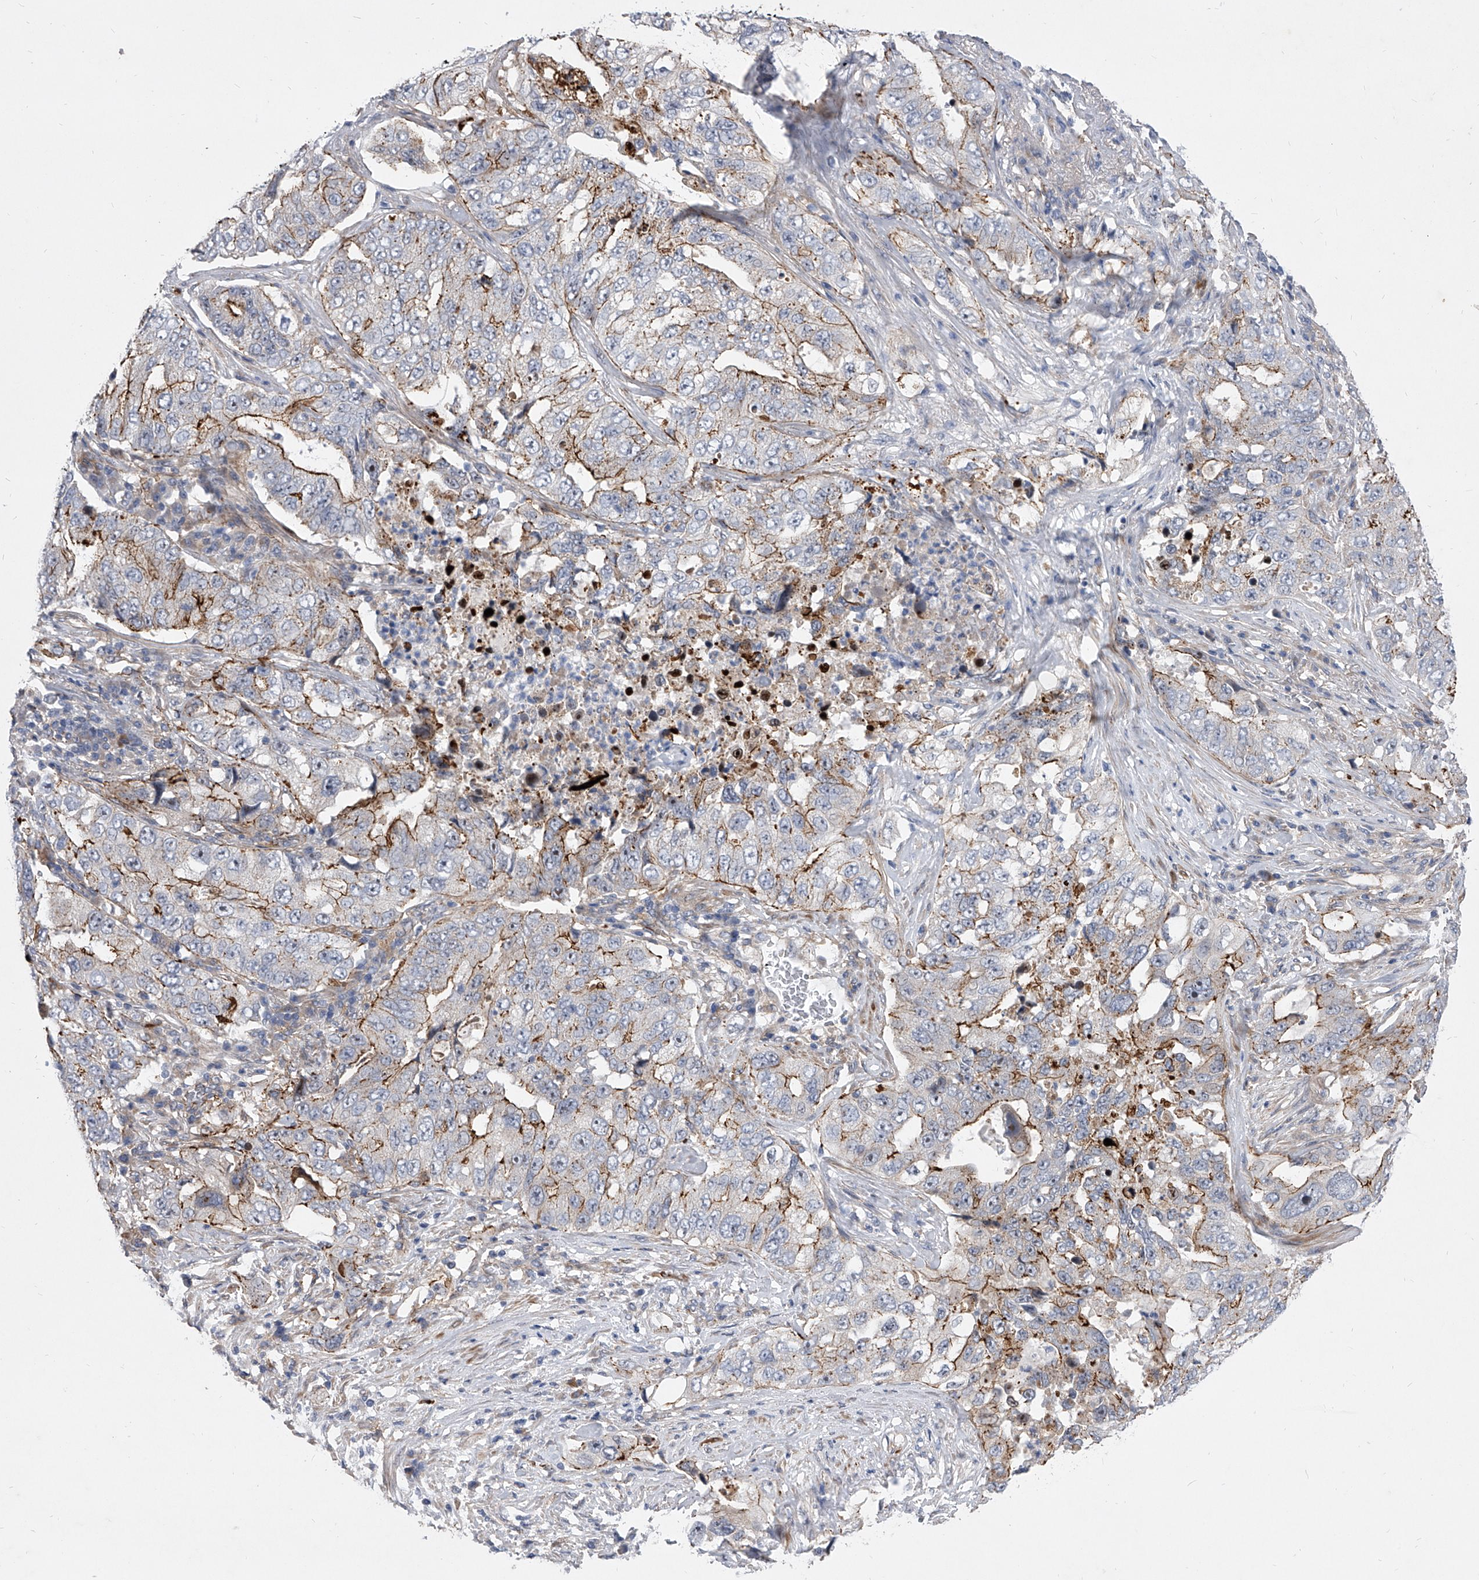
{"staining": {"intensity": "strong", "quantity": "<25%", "location": "cytoplasmic/membranous"}, "tissue": "lung cancer", "cell_type": "Tumor cells", "image_type": "cancer", "snomed": [{"axis": "morphology", "description": "Adenocarcinoma, NOS"}, {"axis": "topography", "description": "Lung"}], "caption": "Immunohistochemical staining of human adenocarcinoma (lung) exhibits strong cytoplasmic/membranous protein staining in approximately <25% of tumor cells.", "gene": "MINDY4", "patient": {"sex": "female", "age": 51}}